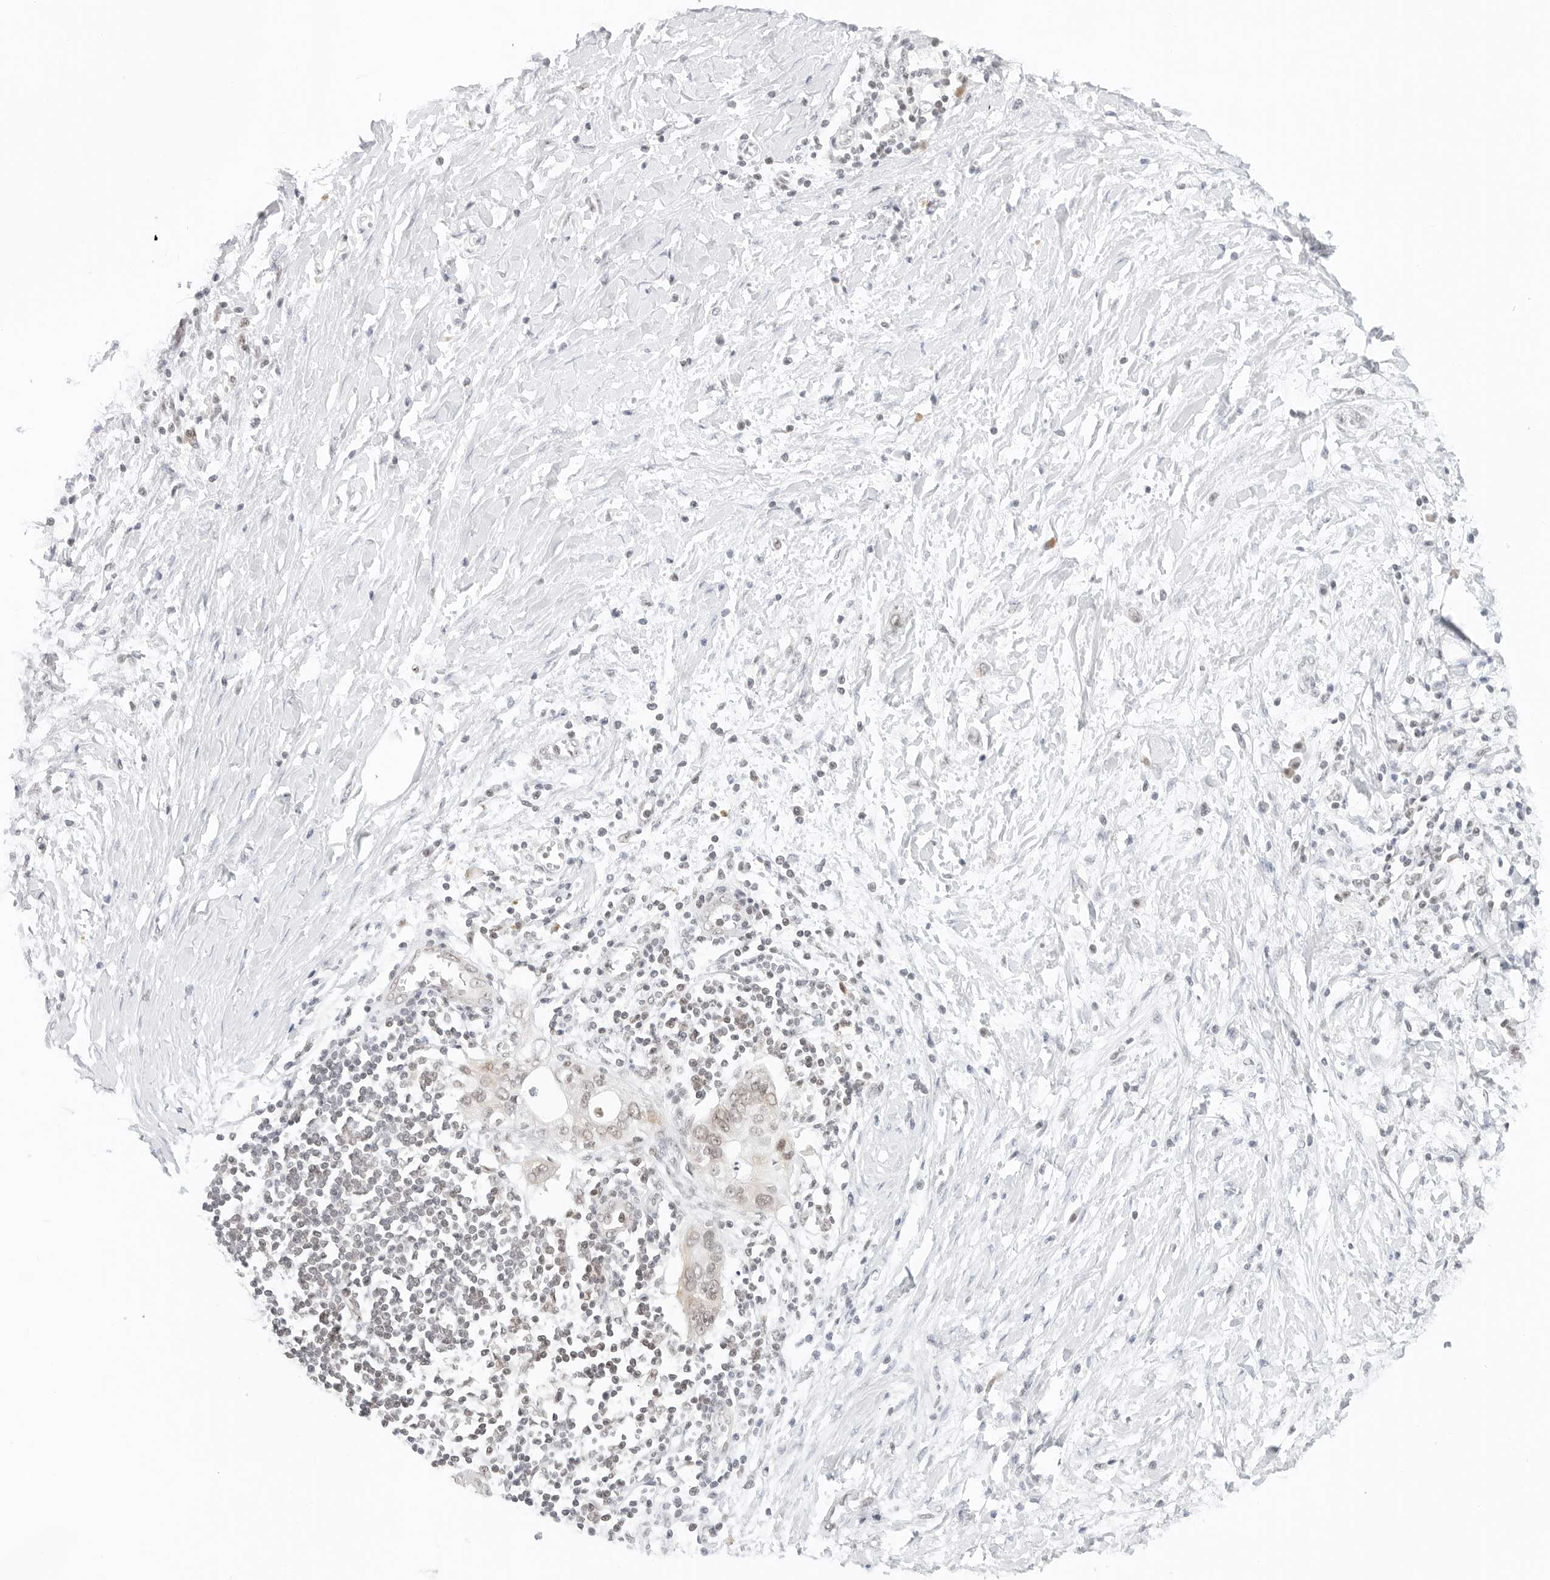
{"staining": {"intensity": "weak", "quantity": "<25%", "location": "nuclear"}, "tissue": "pancreatic cancer", "cell_type": "Tumor cells", "image_type": "cancer", "snomed": [{"axis": "morphology", "description": "Normal tissue, NOS"}, {"axis": "morphology", "description": "Adenocarcinoma, NOS"}, {"axis": "topography", "description": "Pancreas"}, {"axis": "topography", "description": "Peripheral nerve tissue"}], "caption": "Pancreatic cancer (adenocarcinoma) was stained to show a protein in brown. There is no significant expression in tumor cells.", "gene": "NEO1", "patient": {"sex": "male", "age": 59}}